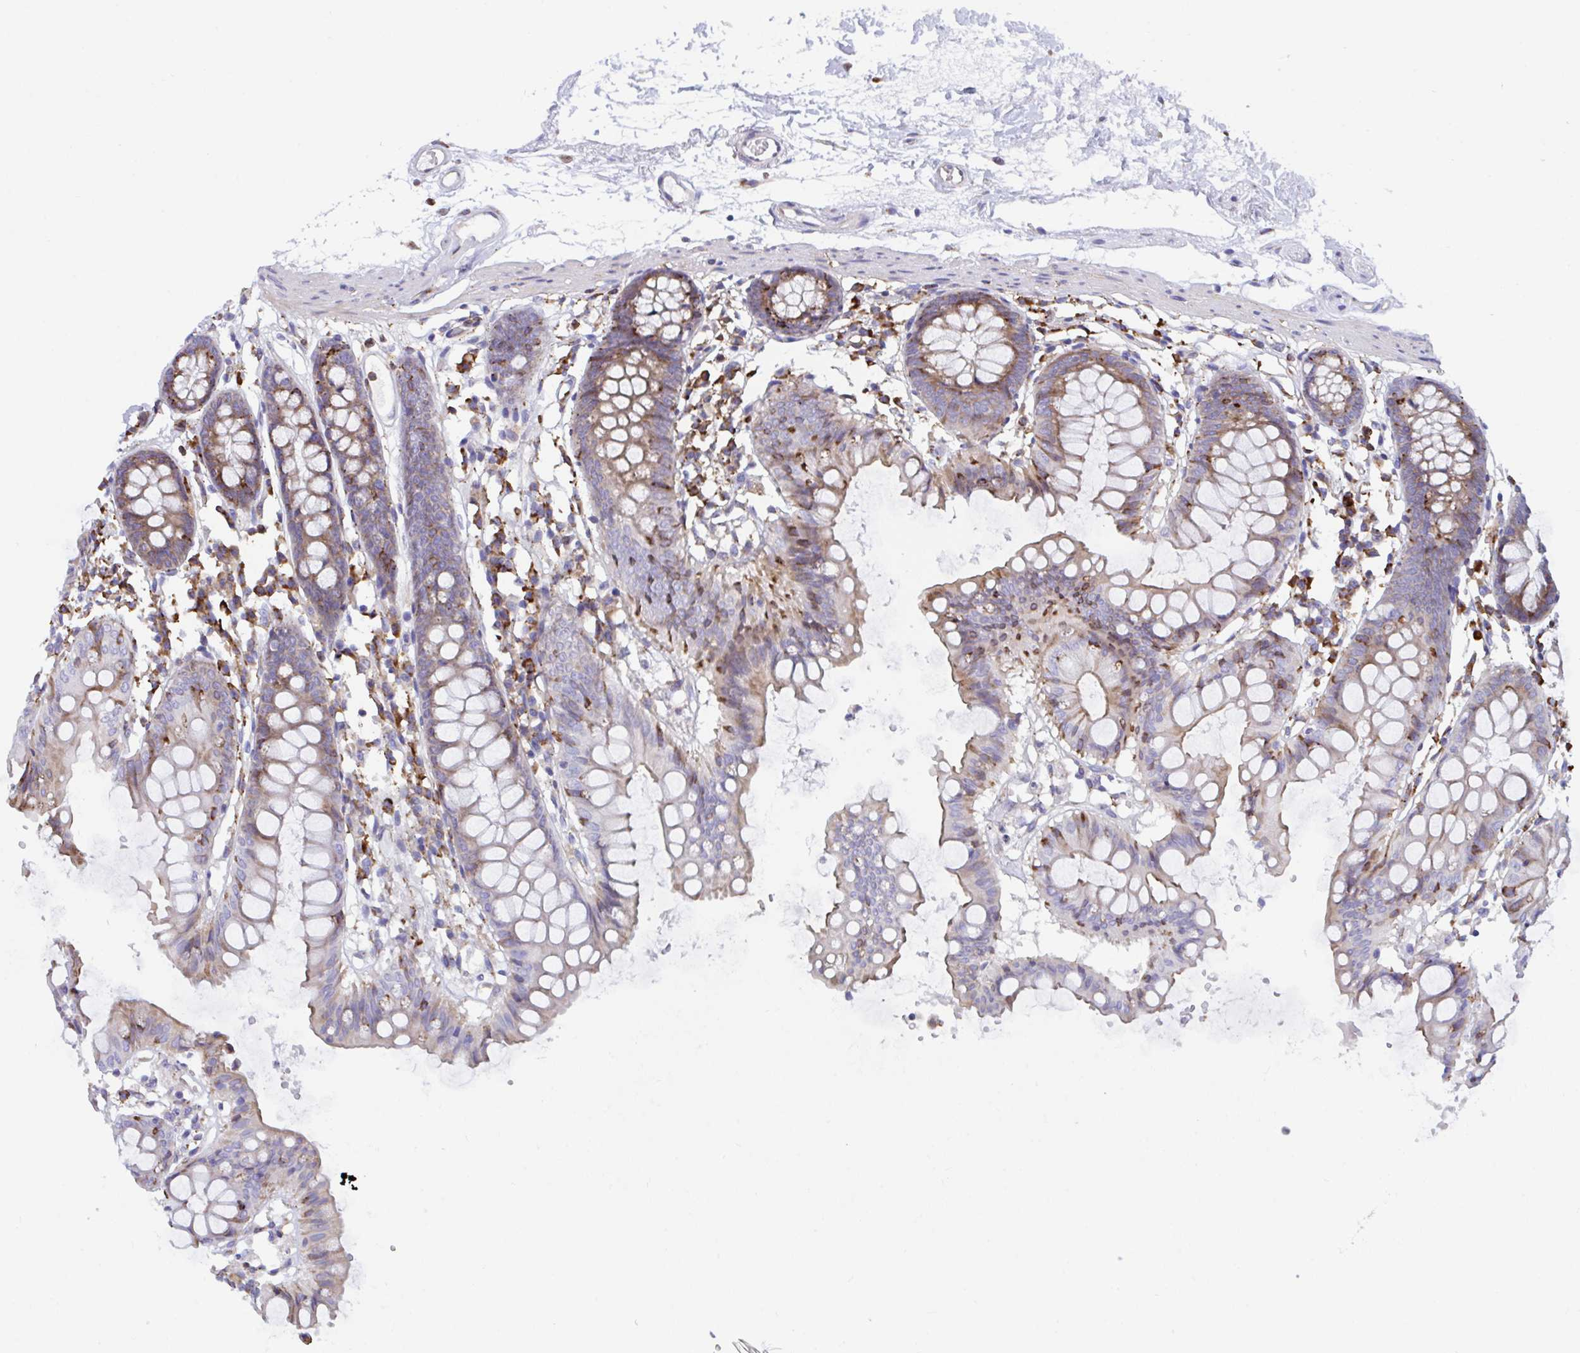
{"staining": {"intensity": "negative", "quantity": "none", "location": "none"}, "tissue": "colon", "cell_type": "Endothelial cells", "image_type": "normal", "snomed": [{"axis": "morphology", "description": "Normal tissue, NOS"}, {"axis": "topography", "description": "Colon"}], "caption": "Immunohistochemistry histopathology image of unremarkable colon stained for a protein (brown), which shows no positivity in endothelial cells. The staining was performed using DAB (3,3'-diaminobenzidine) to visualize the protein expression in brown, while the nuclei were stained in blue with hematoxylin (Magnification: 20x).", "gene": "PEAK3", "patient": {"sex": "female", "age": 84}}